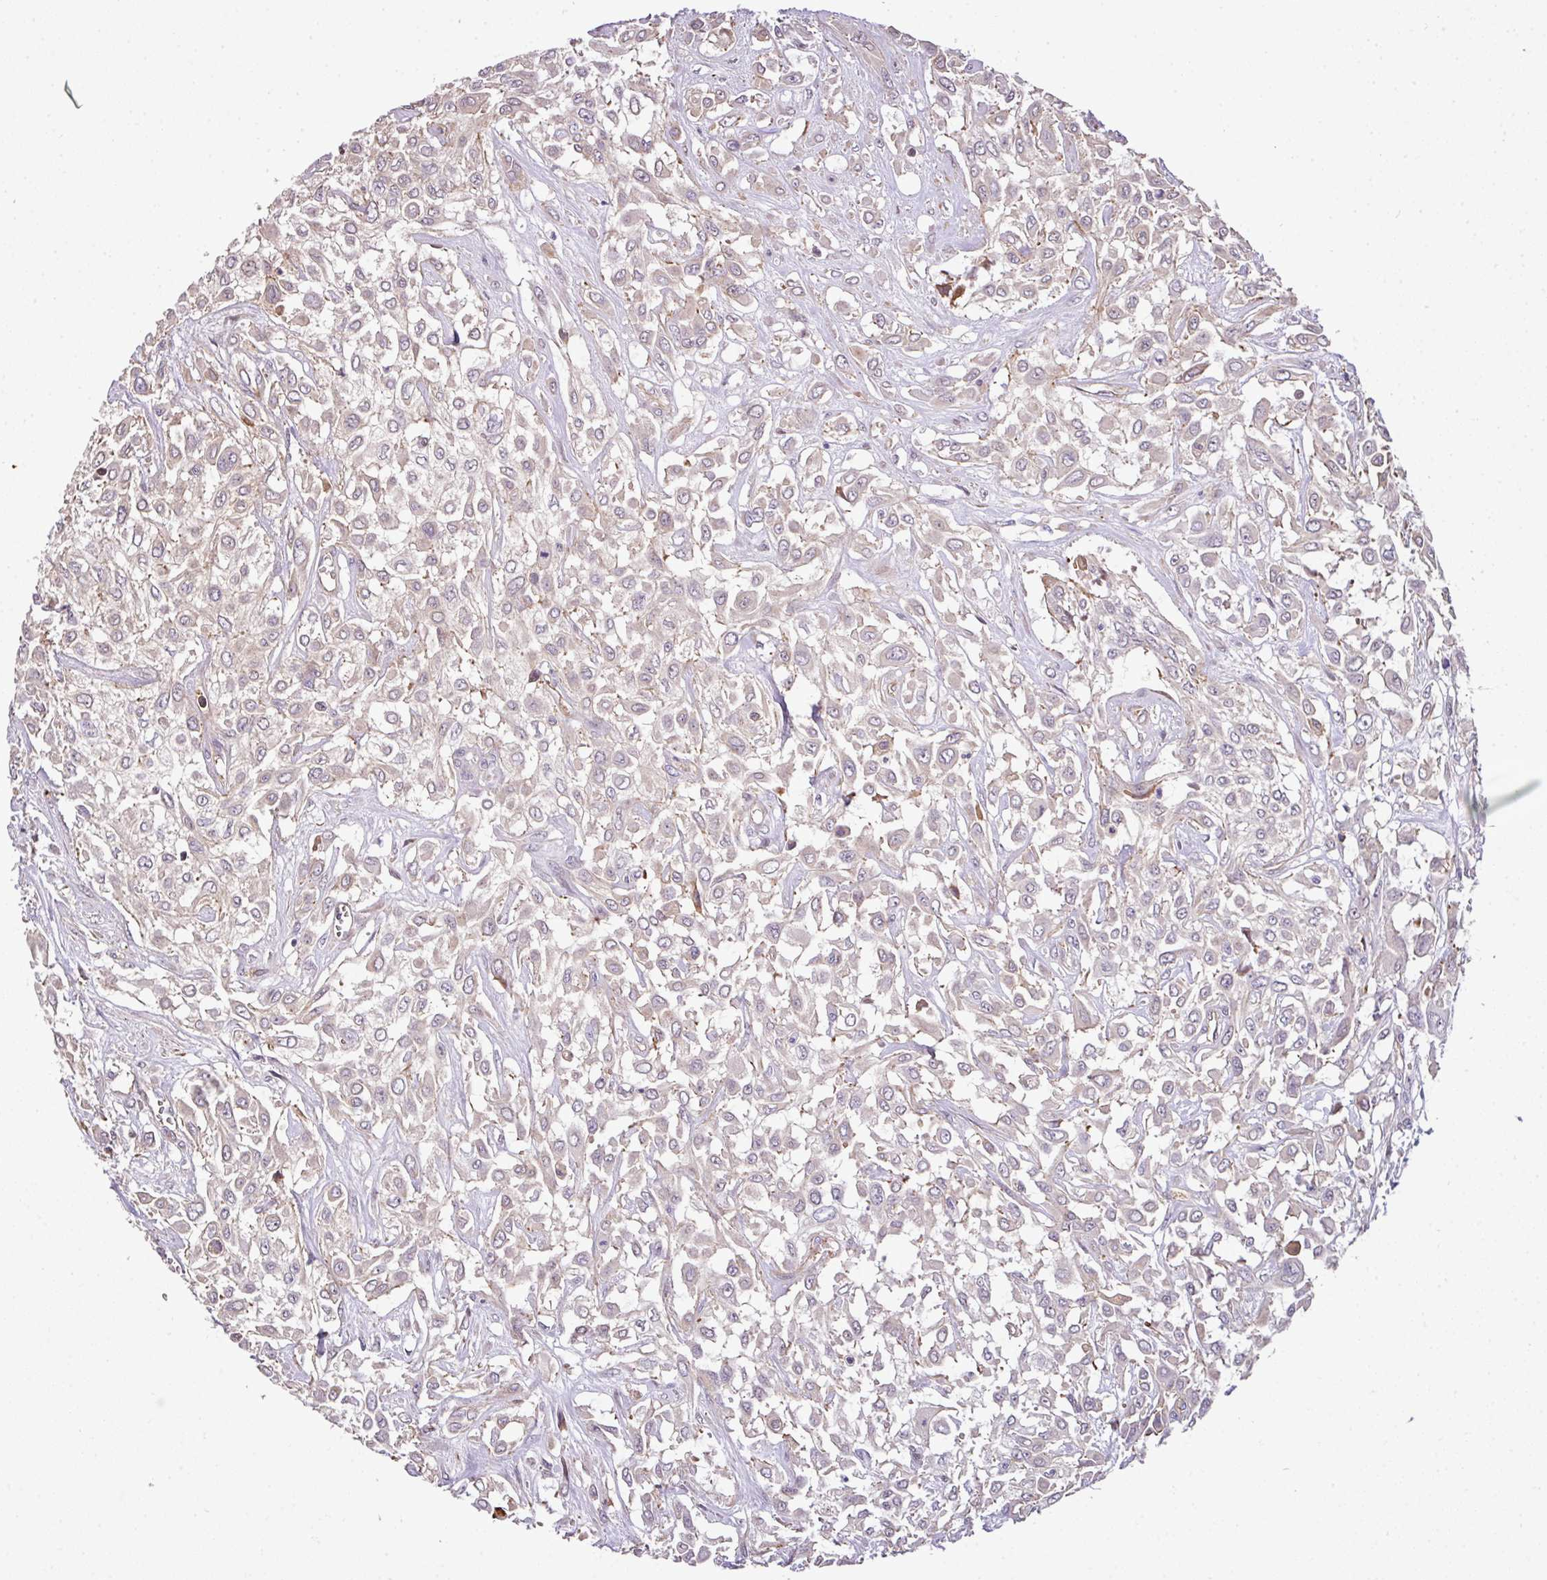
{"staining": {"intensity": "negative", "quantity": "none", "location": "none"}, "tissue": "urothelial cancer", "cell_type": "Tumor cells", "image_type": "cancer", "snomed": [{"axis": "morphology", "description": "Urothelial carcinoma, High grade"}, {"axis": "topography", "description": "Urinary bladder"}], "caption": "Tumor cells show no significant expression in urothelial cancer.", "gene": "CASS4", "patient": {"sex": "male", "age": 57}}